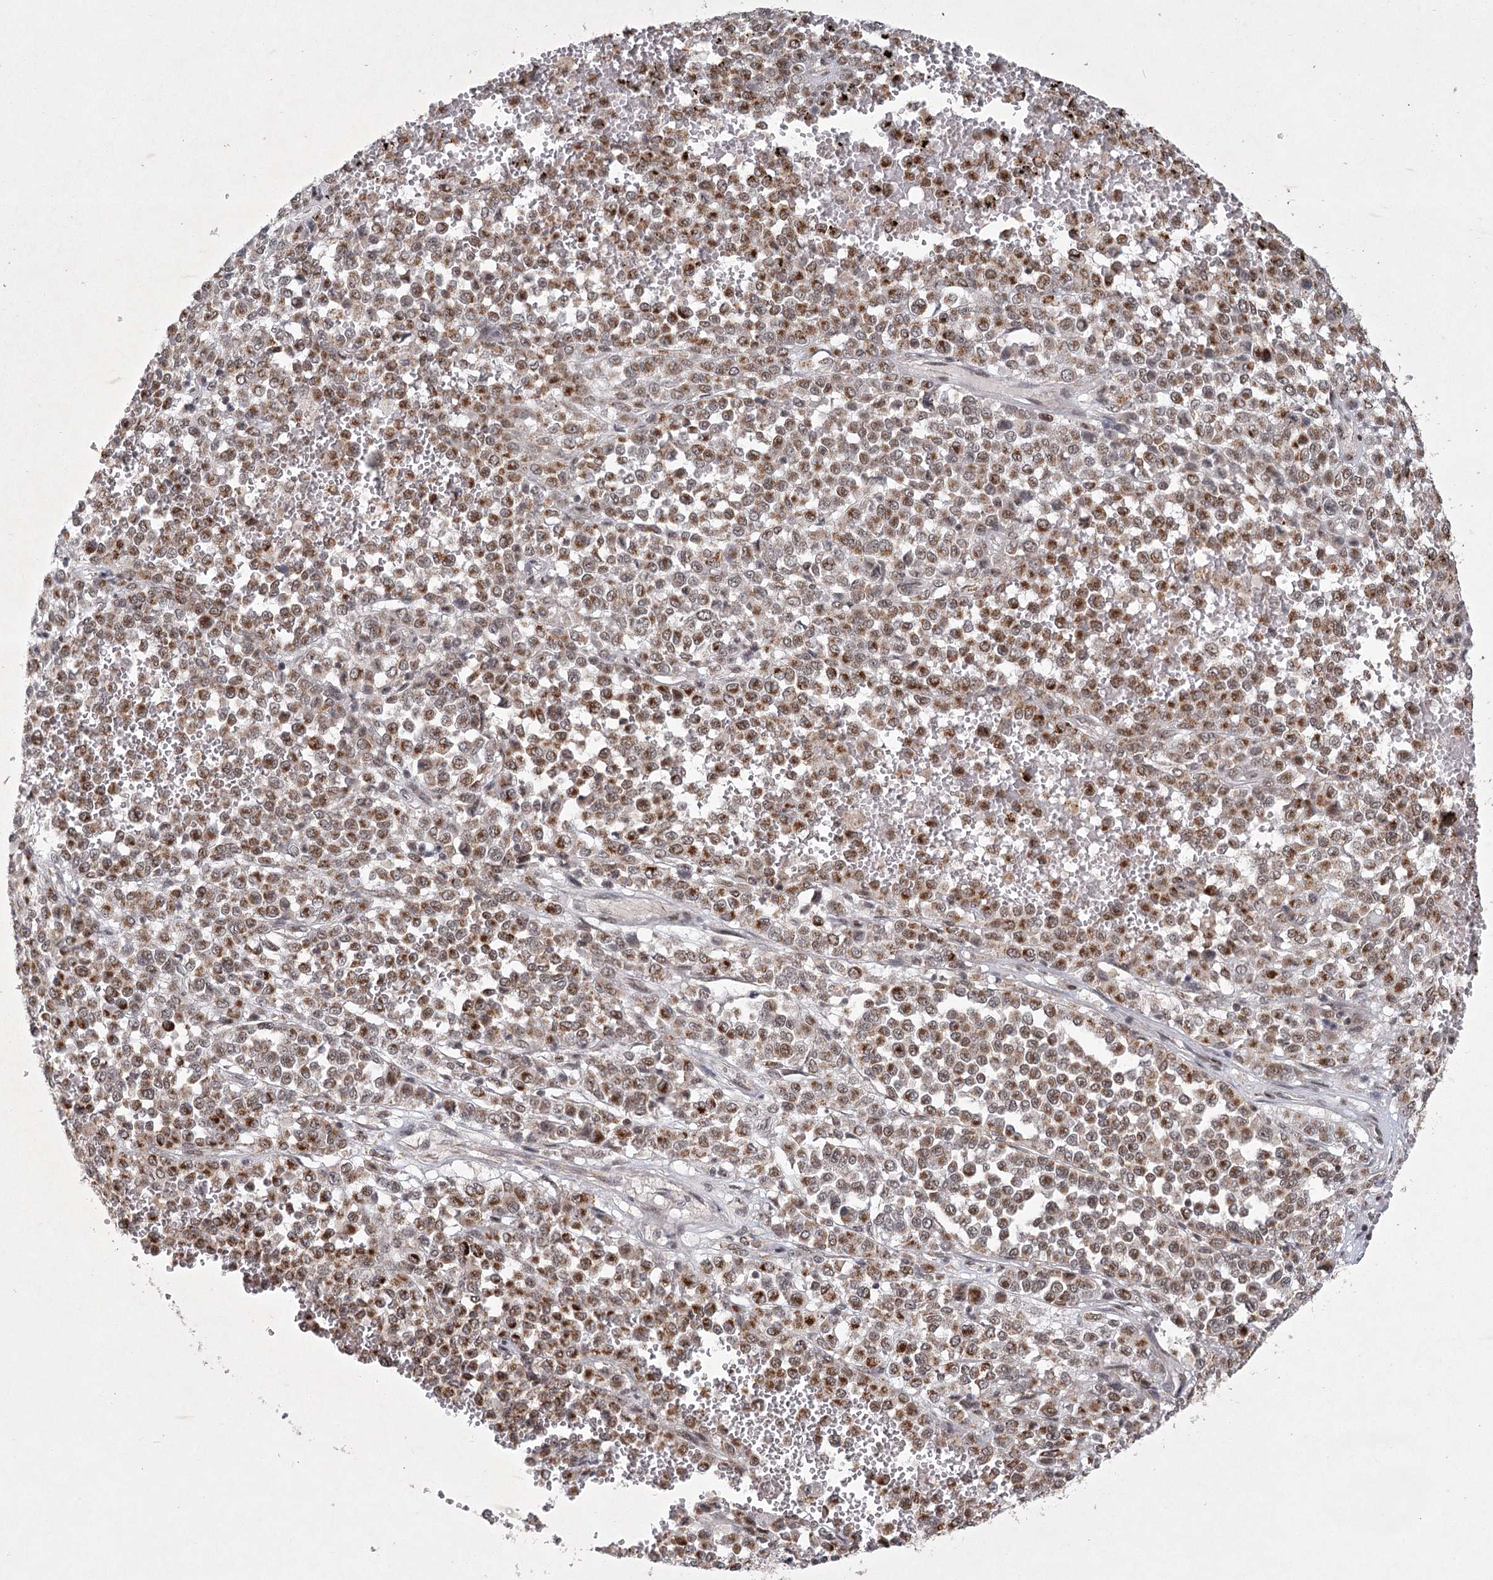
{"staining": {"intensity": "moderate", "quantity": ">75%", "location": "cytoplasmic/membranous"}, "tissue": "melanoma", "cell_type": "Tumor cells", "image_type": "cancer", "snomed": [{"axis": "morphology", "description": "Malignant melanoma, Metastatic site"}, {"axis": "topography", "description": "Pancreas"}], "caption": "Melanoma stained with a protein marker exhibits moderate staining in tumor cells.", "gene": "CIB4", "patient": {"sex": "female", "age": 30}}